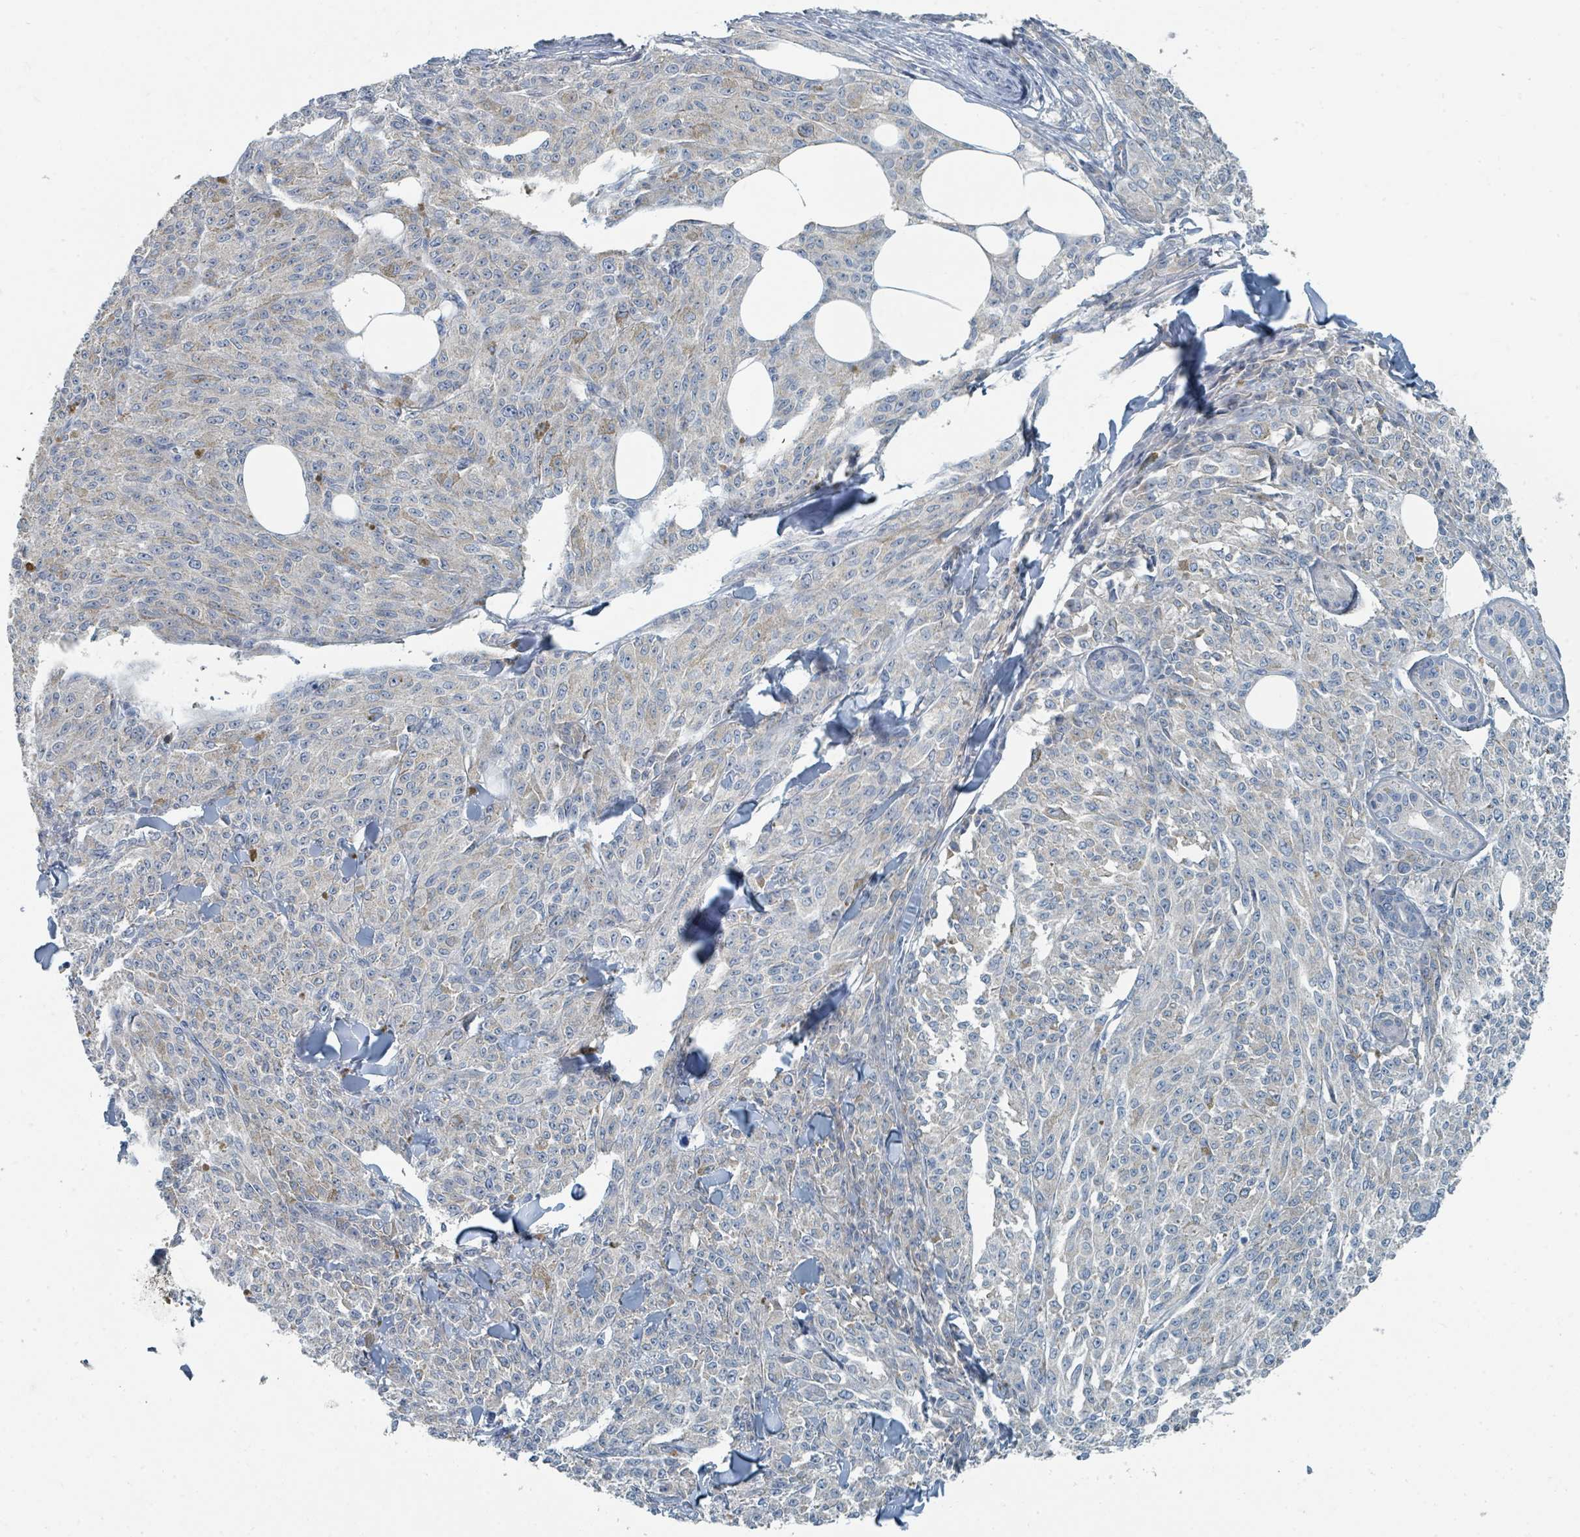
{"staining": {"intensity": "negative", "quantity": "none", "location": "none"}, "tissue": "melanoma", "cell_type": "Tumor cells", "image_type": "cancer", "snomed": [{"axis": "morphology", "description": "Malignant melanoma, NOS"}, {"axis": "topography", "description": "Skin"}], "caption": "This is an IHC micrograph of human melanoma. There is no positivity in tumor cells.", "gene": "RASA4", "patient": {"sex": "female", "age": 52}}